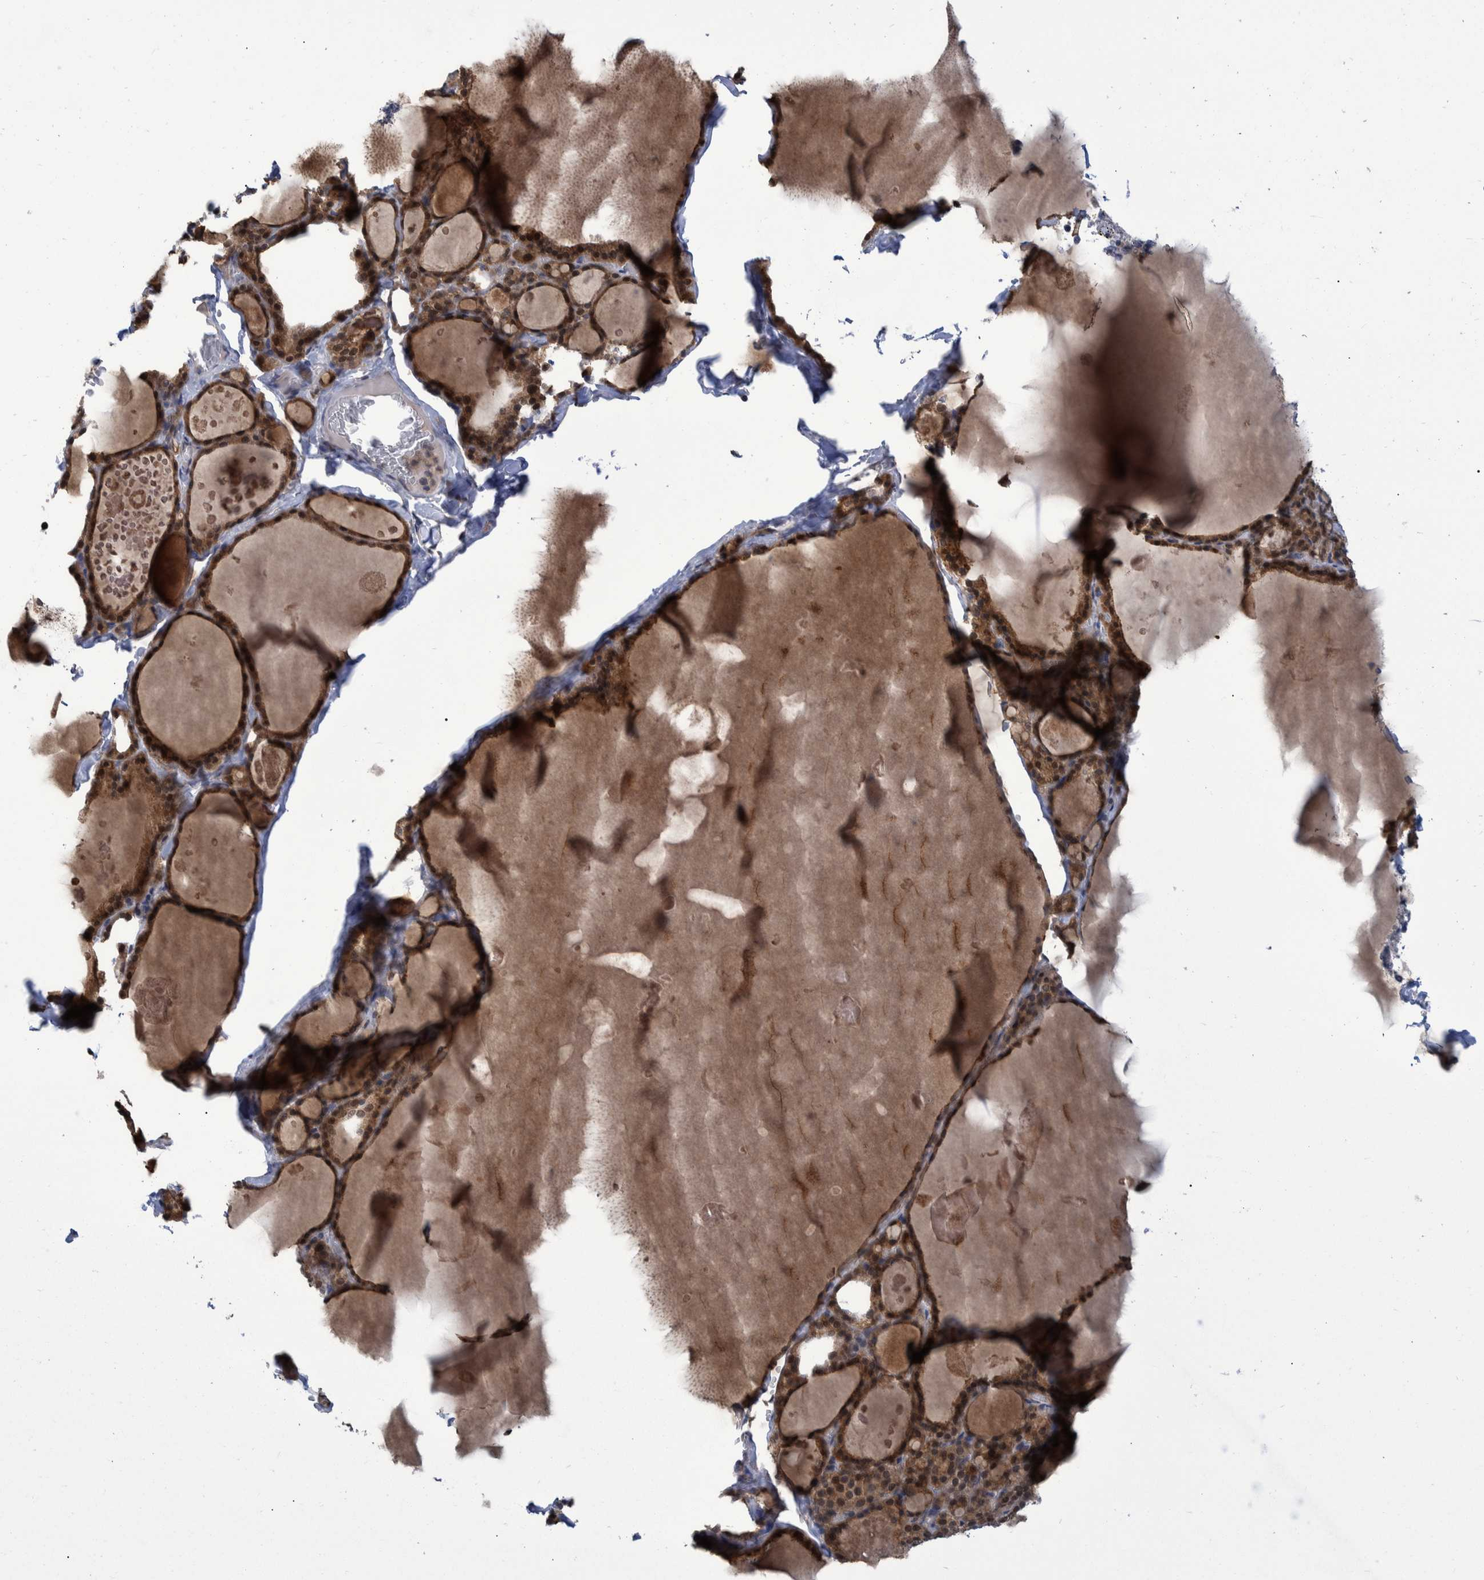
{"staining": {"intensity": "moderate", "quantity": ">75%", "location": "cytoplasmic/membranous"}, "tissue": "thyroid gland", "cell_type": "Glandular cells", "image_type": "normal", "snomed": [{"axis": "morphology", "description": "Normal tissue, NOS"}, {"axis": "topography", "description": "Thyroid gland"}], "caption": "Thyroid gland stained with DAB (3,3'-diaminobenzidine) immunohistochemistry (IHC) exhibits medium levels of moderate cytoplasmic/membranous staining in about >75% of glandular cells.", "gene": "PCYT2", "patient": {"sex": "male", "age": 56}}